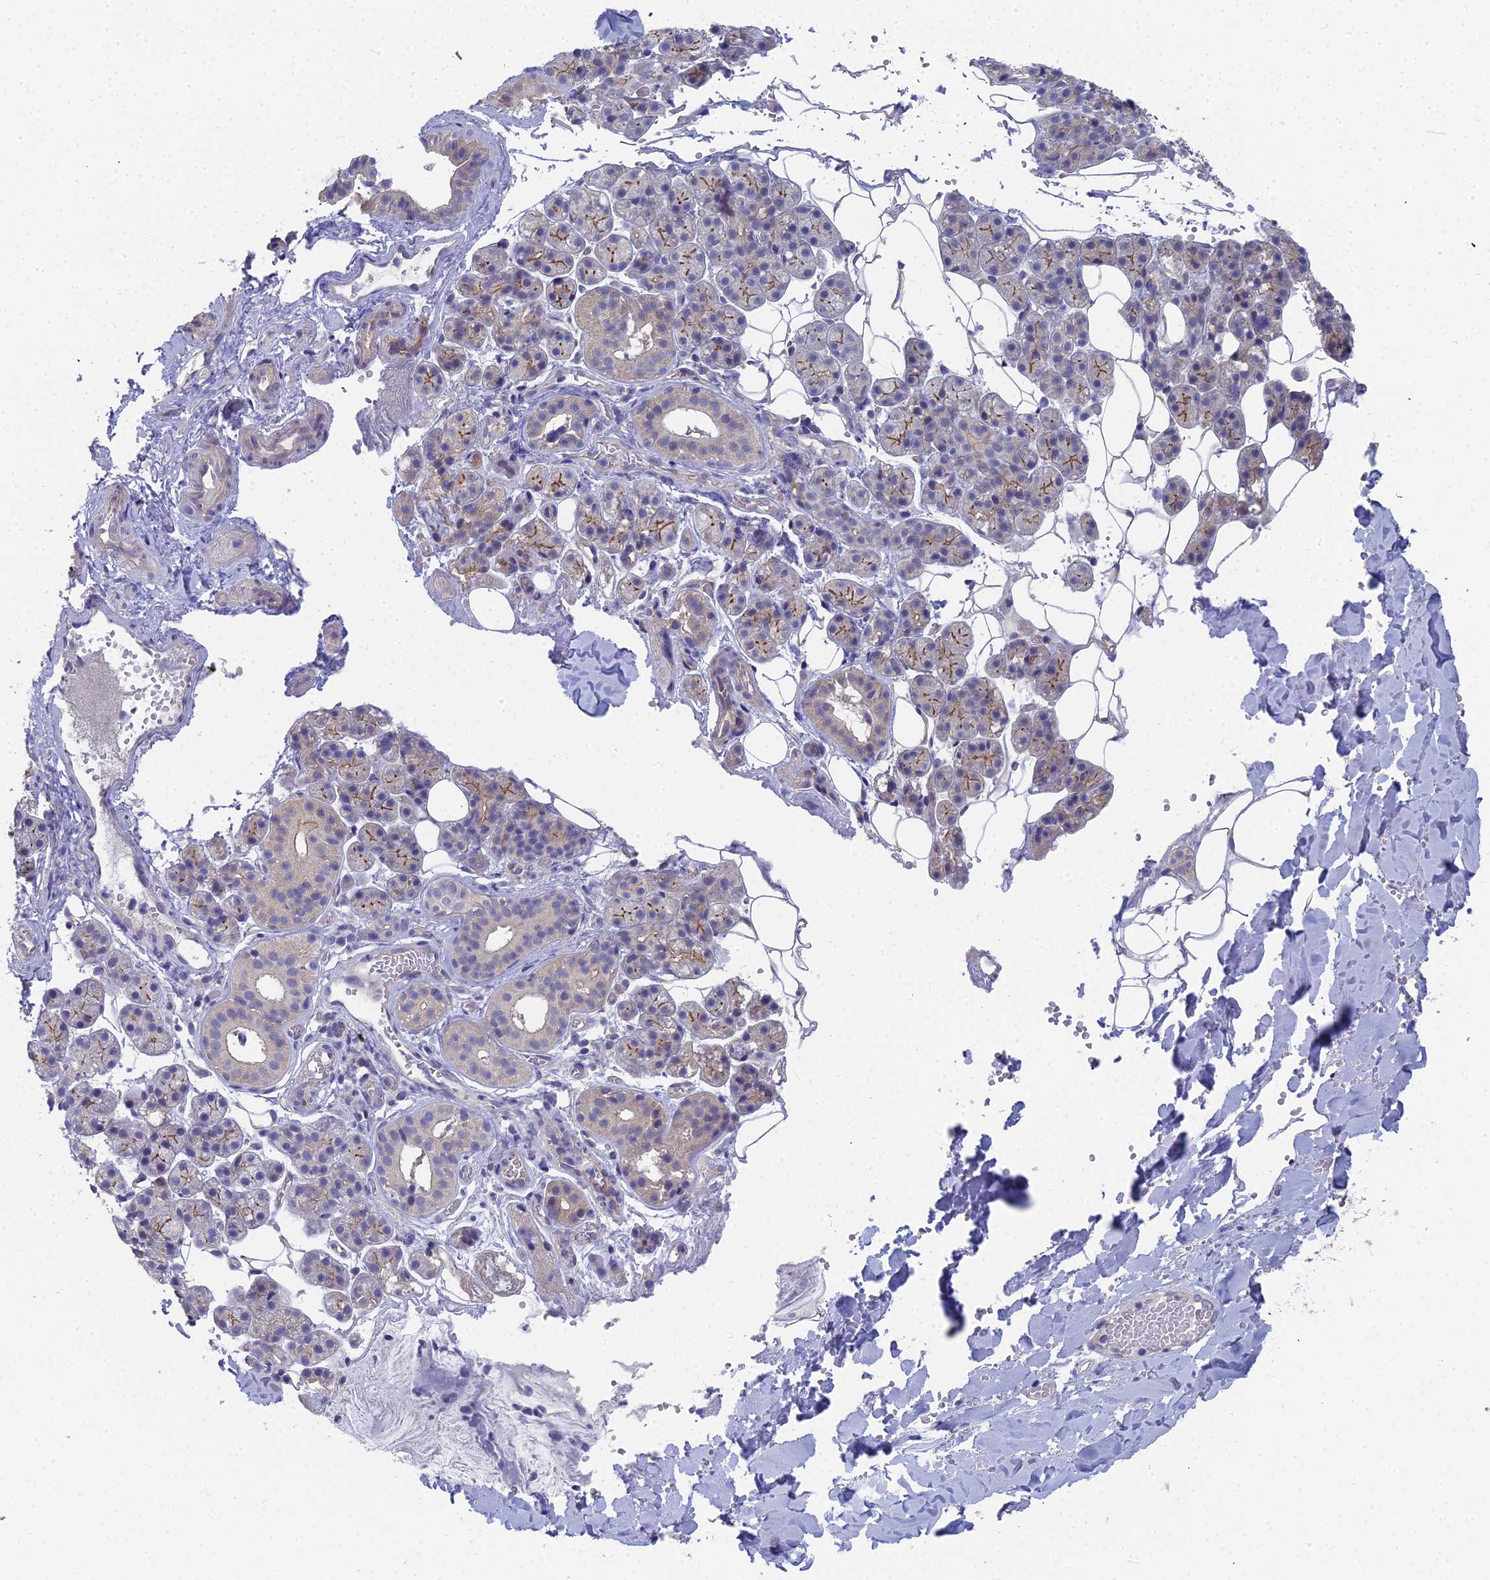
{"staining": {"intensity": "moderate", "quantity": "<25%", "location": "cytoplasmic/membranous"}, "tissue": "salivary gland", "cell_type": "Glandular cells", "image_type": "normal", "snomed": [{"axis": "morphology", "description": "Normal tissue, NOS"}, {"axis": "topography", "description": "Salivary gland"}], "caption": "The micrograph shows immunohistochemical staining of normal salivary gland. There is moderate cytoplasmic/membranous positivity is seen in about <25% of glandular cells.", "gene": "RDX", "patient": {"sex": "female", "age": 33}}